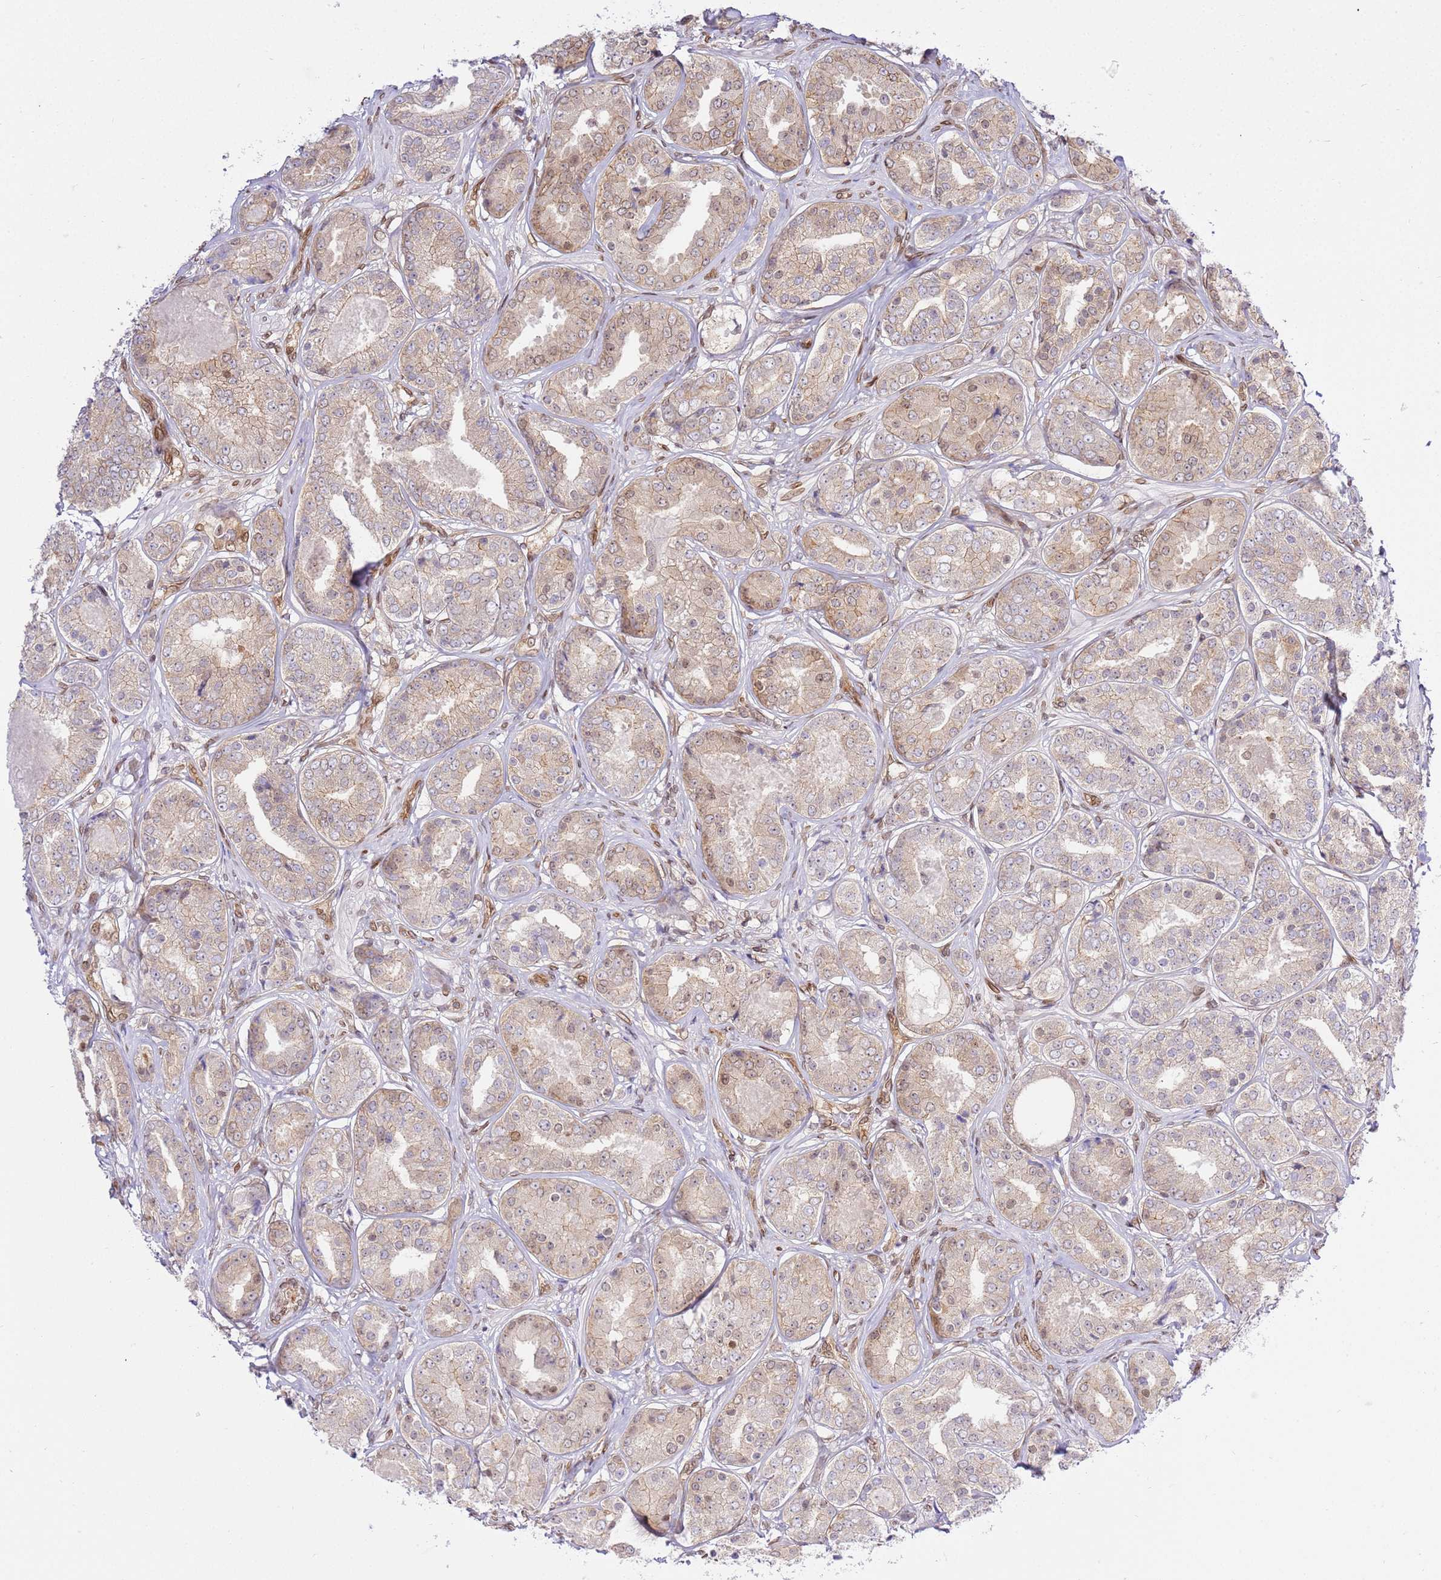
{"staining": {"intensity": "weak", "quantity": "25%-75%", "location": "cytoplasmic/membranous,nuclear"}, "tissue": "prostate cancer", "cell_type": "Tumor cells", "image_type": "cancer", "snomed": [{"axis": "morphology", "description": "Adenocarcinoma, High grade"}, {"axis": "topography", "description": "Prostate"}], "caption": "Protein analysis of prostate cancer (adenocarcinoma (high-grade)) tissue demonstrates weak cytoplasmic/membranous and nuclear expression in approximately 25%-75% of tumor cells. Ihc stains the protein of interest in brown and the nuclei are stained blue.", "gene": "TRIM37", "patient": {"sex": "male", "age": 63}}